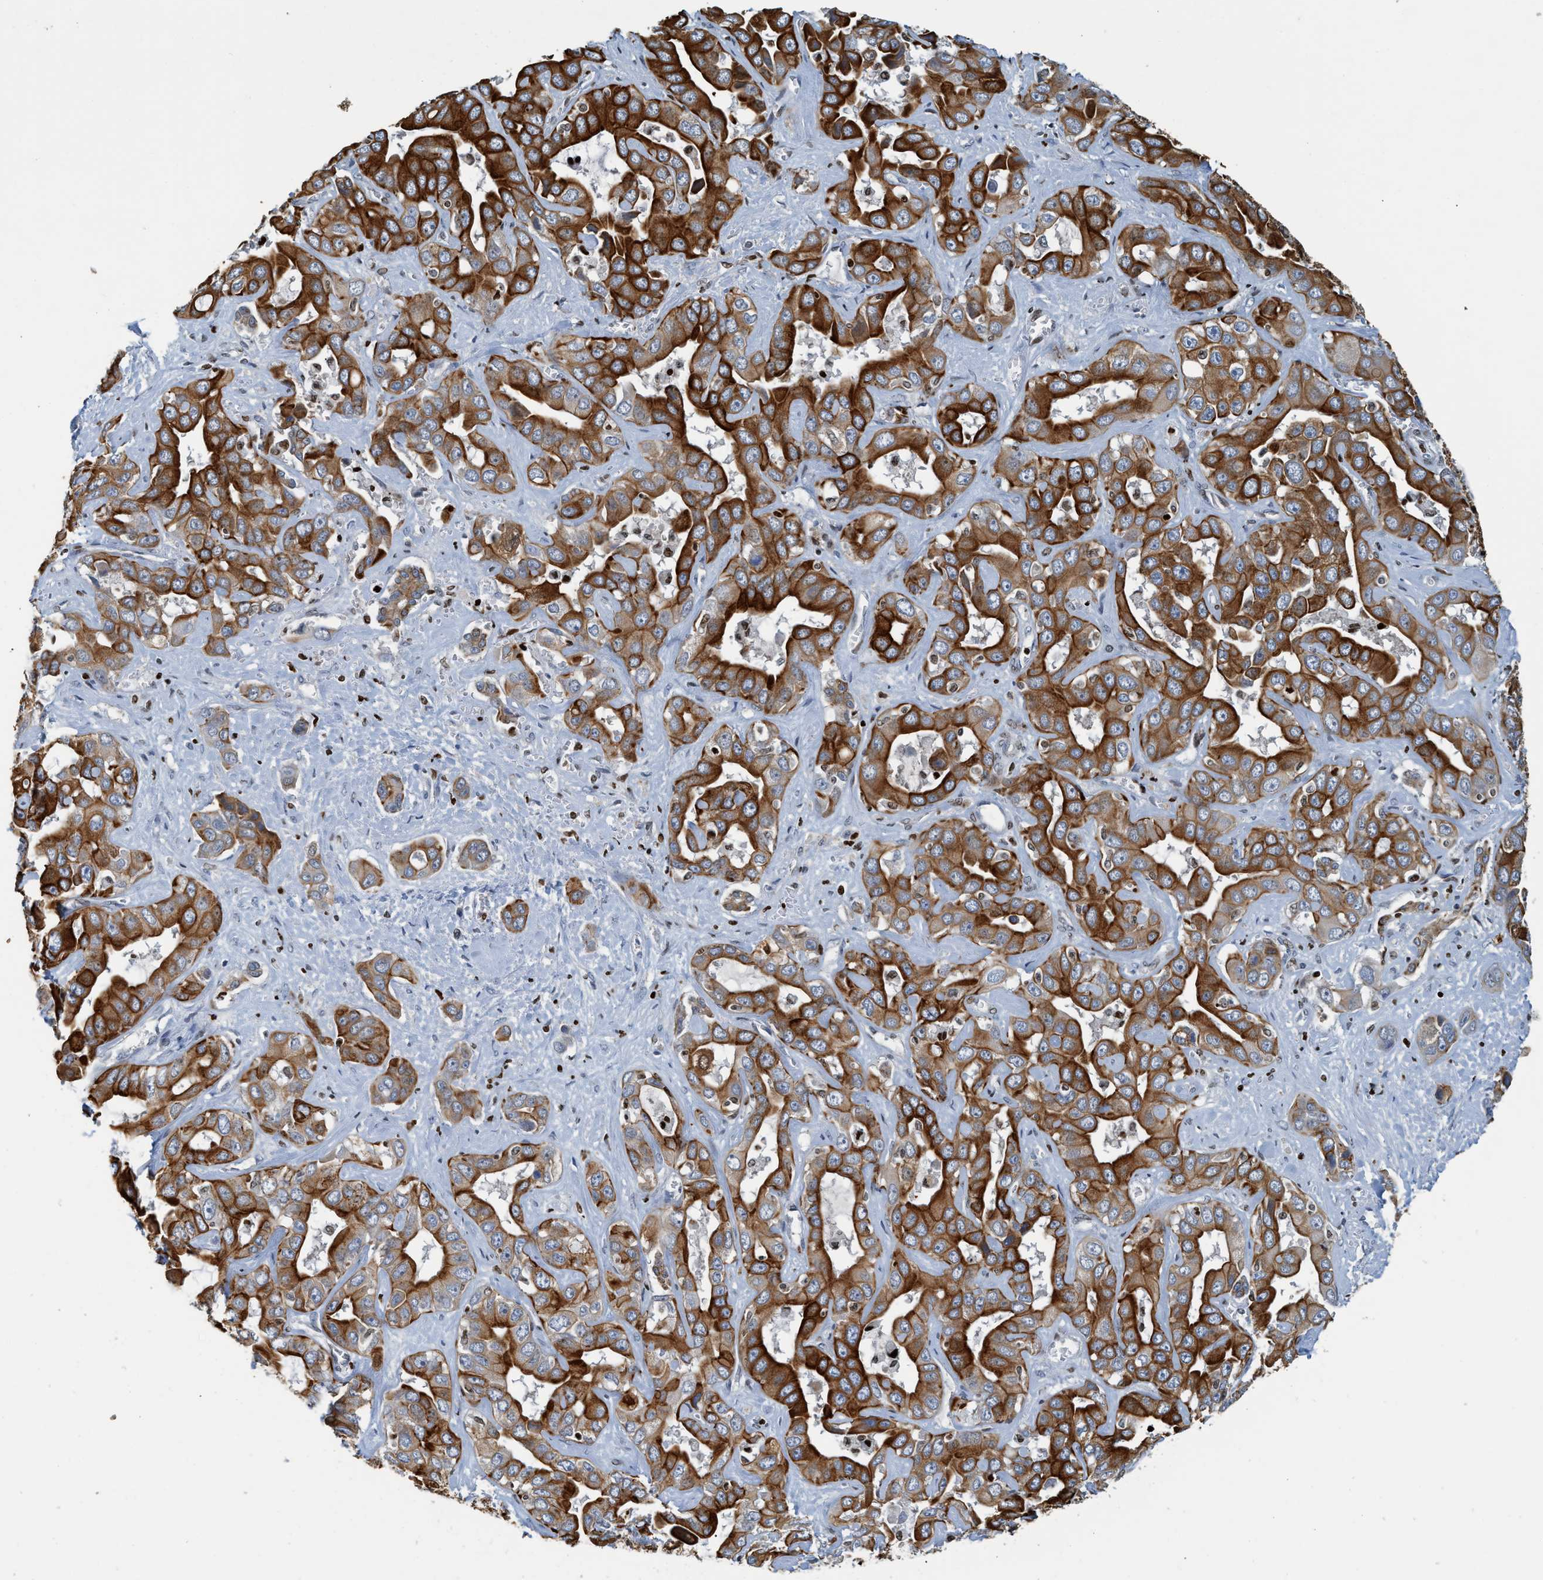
{"staining": {"intensity": "strong", "quantity": ">75%", "location": "cytoplasmic/membranous"}, "tissue": "liver cancer", "cell_type": "Tumor cells", "image_type": "cancer", "snomed": [{"axis": "morphology", "description": "Cholangiocarcinoma"}, {"axis": "topography", "description": "Liver"}], "caption": "The histopathology image demonstrates a brown stain indicating the presence of a protein in the cytoplasmic/membranous of tumor cells in cholangiocarcinoma (liver).", "gene": "SH3D19", "patient": {"sex": "female", "age": 52}}